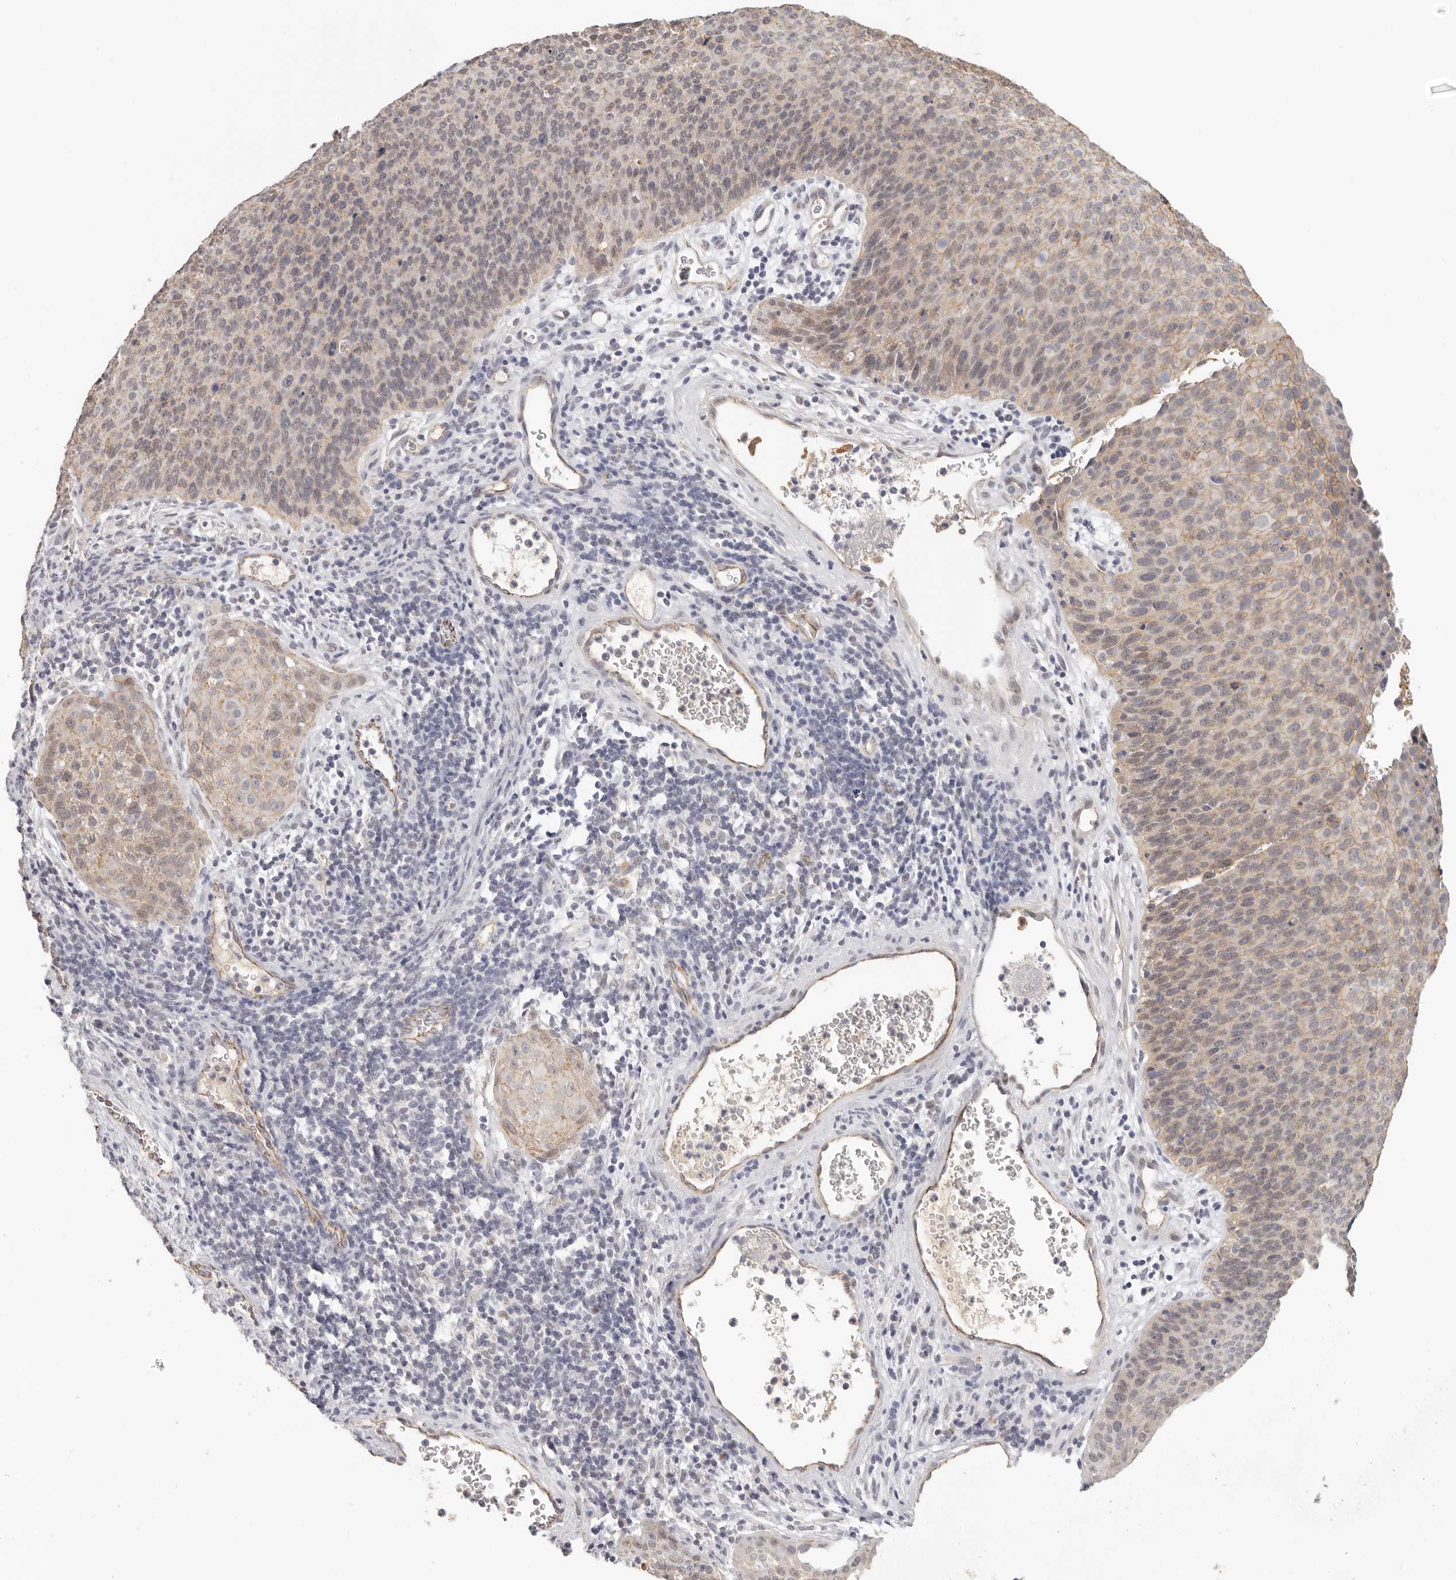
{"staining": {"intensity": "weak", "quantity": ">75%", "location": "cytoplasmic/membranous"}, "tissue": "cervical cancer", "cell_type": "Tumor cells", "image_type": "cancer", "snomed": [{"axis": "morphology", "description": "Squamous cell carcinoma, NOS"}, {"axis": "topography", "description": "Cervix"}], "caption": "Cervical squamous cell carcinoma stained for a protein exhibits weak cytoplasmic/membranous positivity in tumor cells.", "gene": "ANXA9", "patient": {"sex": "female", "age": 55}}